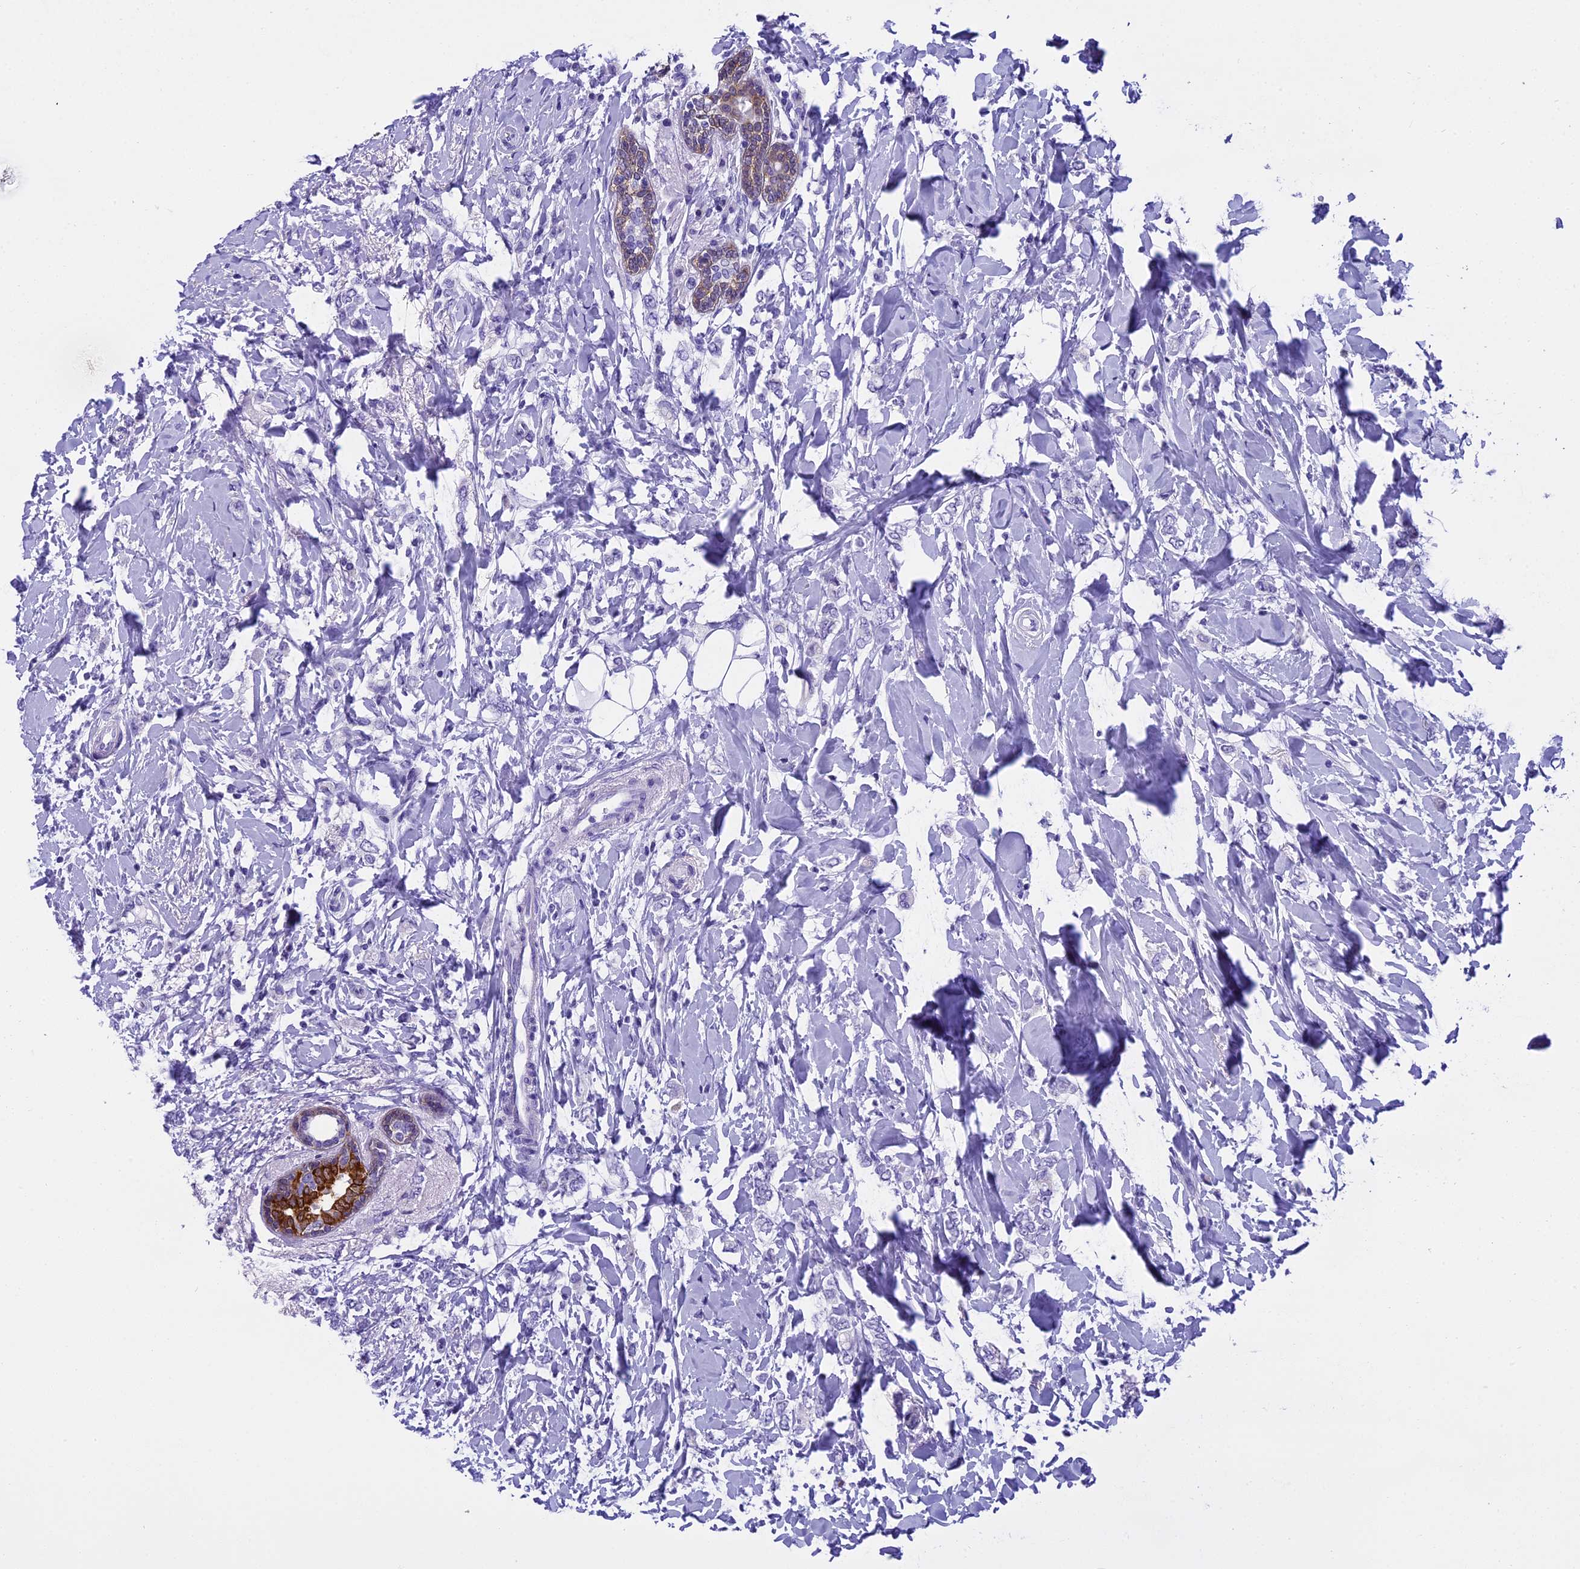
{"staining": {"intensity": "negative", "quantity": "none", "location": "none"}, "tissue": "breast cancer", "cell_type": "Tumor cells", "image_type": "cancer", "snomed": [{"axis": "morphology", "description": "Normal tissue, NOS"}, {"axis": "morphology", "description": "Lobular carcinoma"}, {"axis": "topography", "description": "Breast"}], "caption": "Breast cancer (lobular carcinoma) was stained to show a protein in brown. There is no significant positivity in tumor cells. Brightfield microscopy of IHC stained with DAB (3,3'-diaminobenzidine) (brown) and hematoxylin (blue), captured at high magnification.", "gene": "KCTD14", "patient": {"sex": "female", "age": 47}}